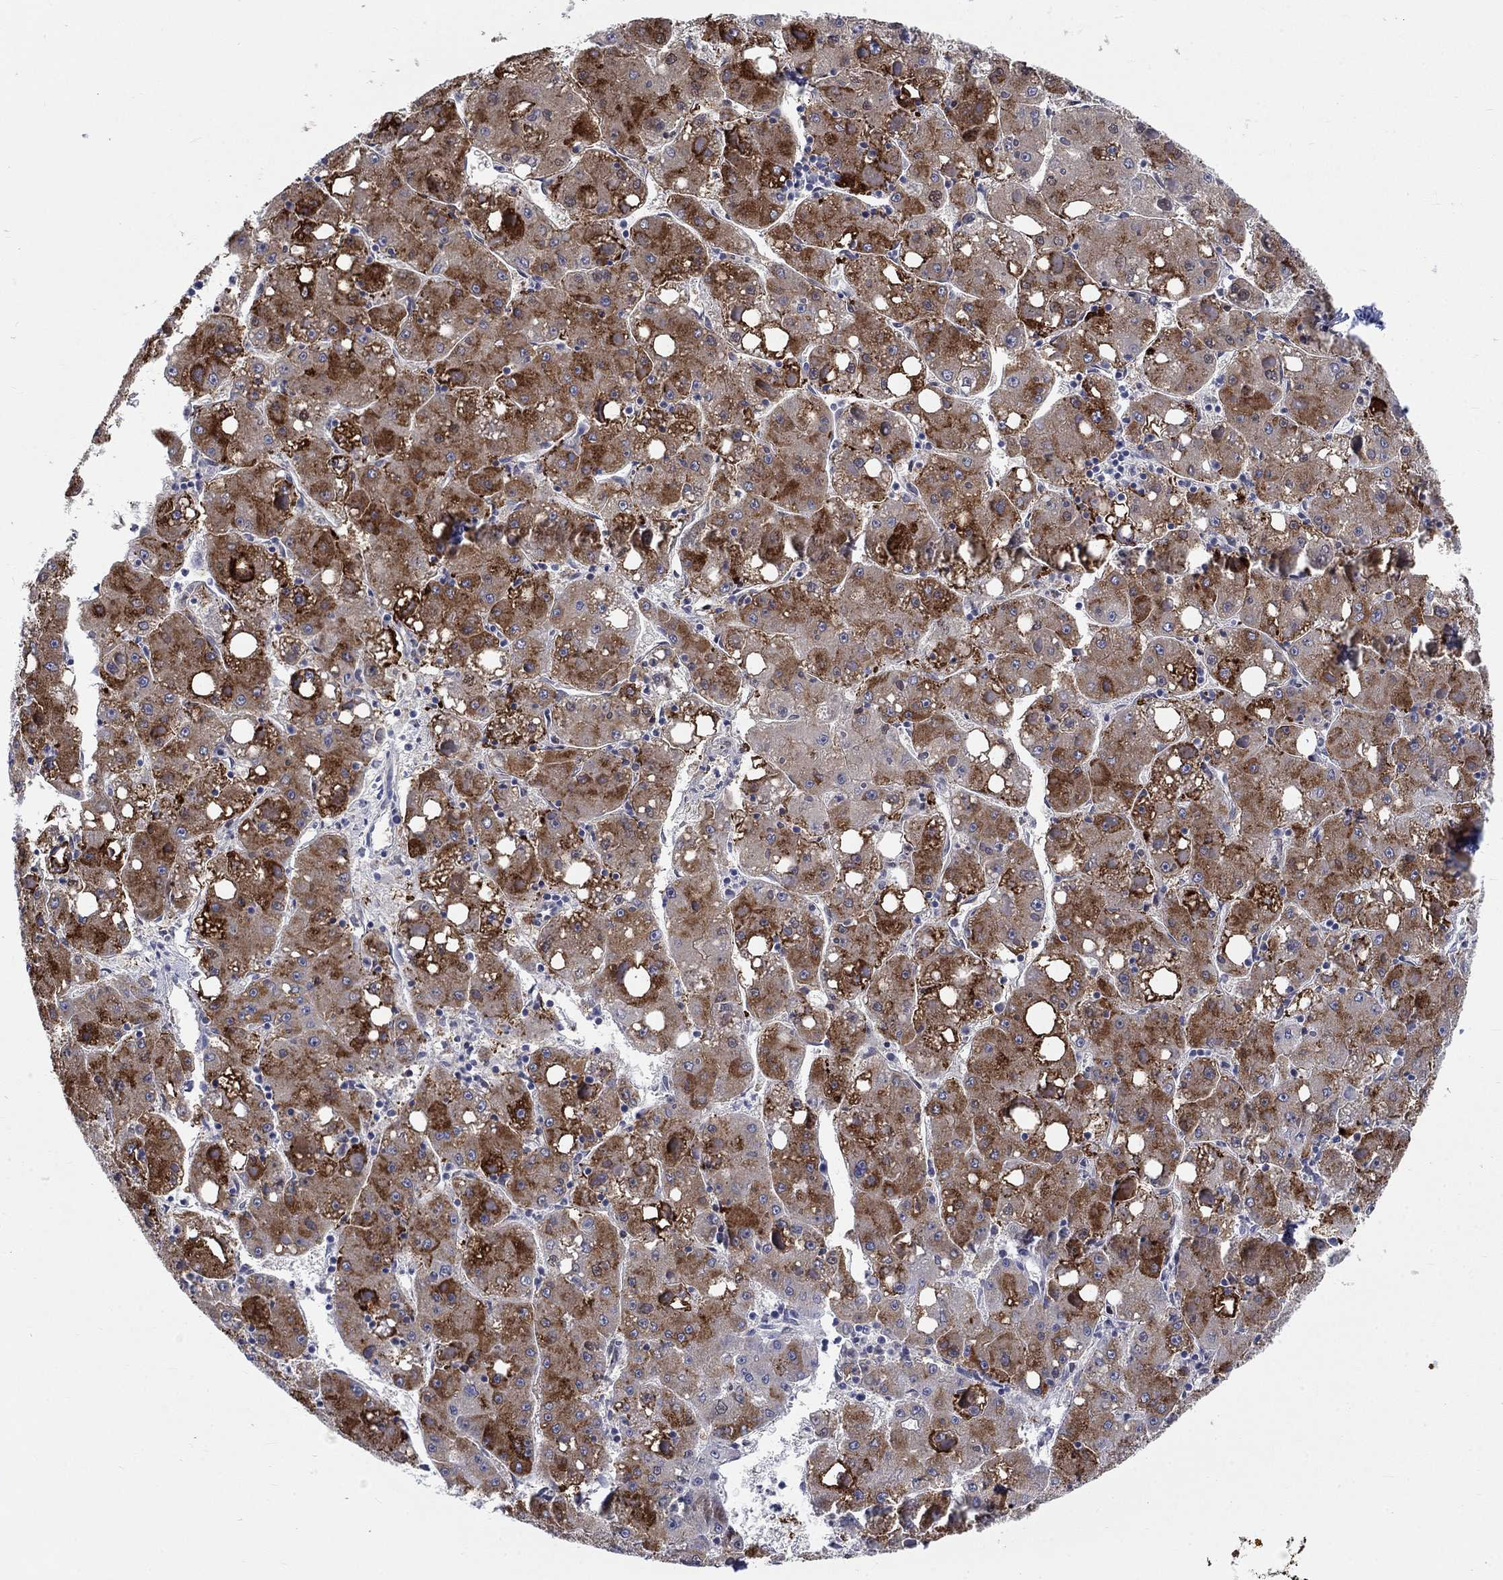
{"staining": {"intensity": "strong", "quantity": ">75%", "location": "cytoplasmic/membranous"}, "tissue": "liver cancer", "cell_type": "Tumor cells", "image_type": "cancer", "snomed": [{"axis": "morphology", "description": "Carcinoma, Hepatocellular, NOS"}, {"axis": "topography", "description": "Liver"}], "caption": "Human liver hepatocellular carcinoma stained for a protein (brown) demonstrates strong cytoplasmic/membranous positive positivity in approximately >75% of tumor cells.", "gene": "EGFLAM", "patient": {"sex": "male", "age": 73}}